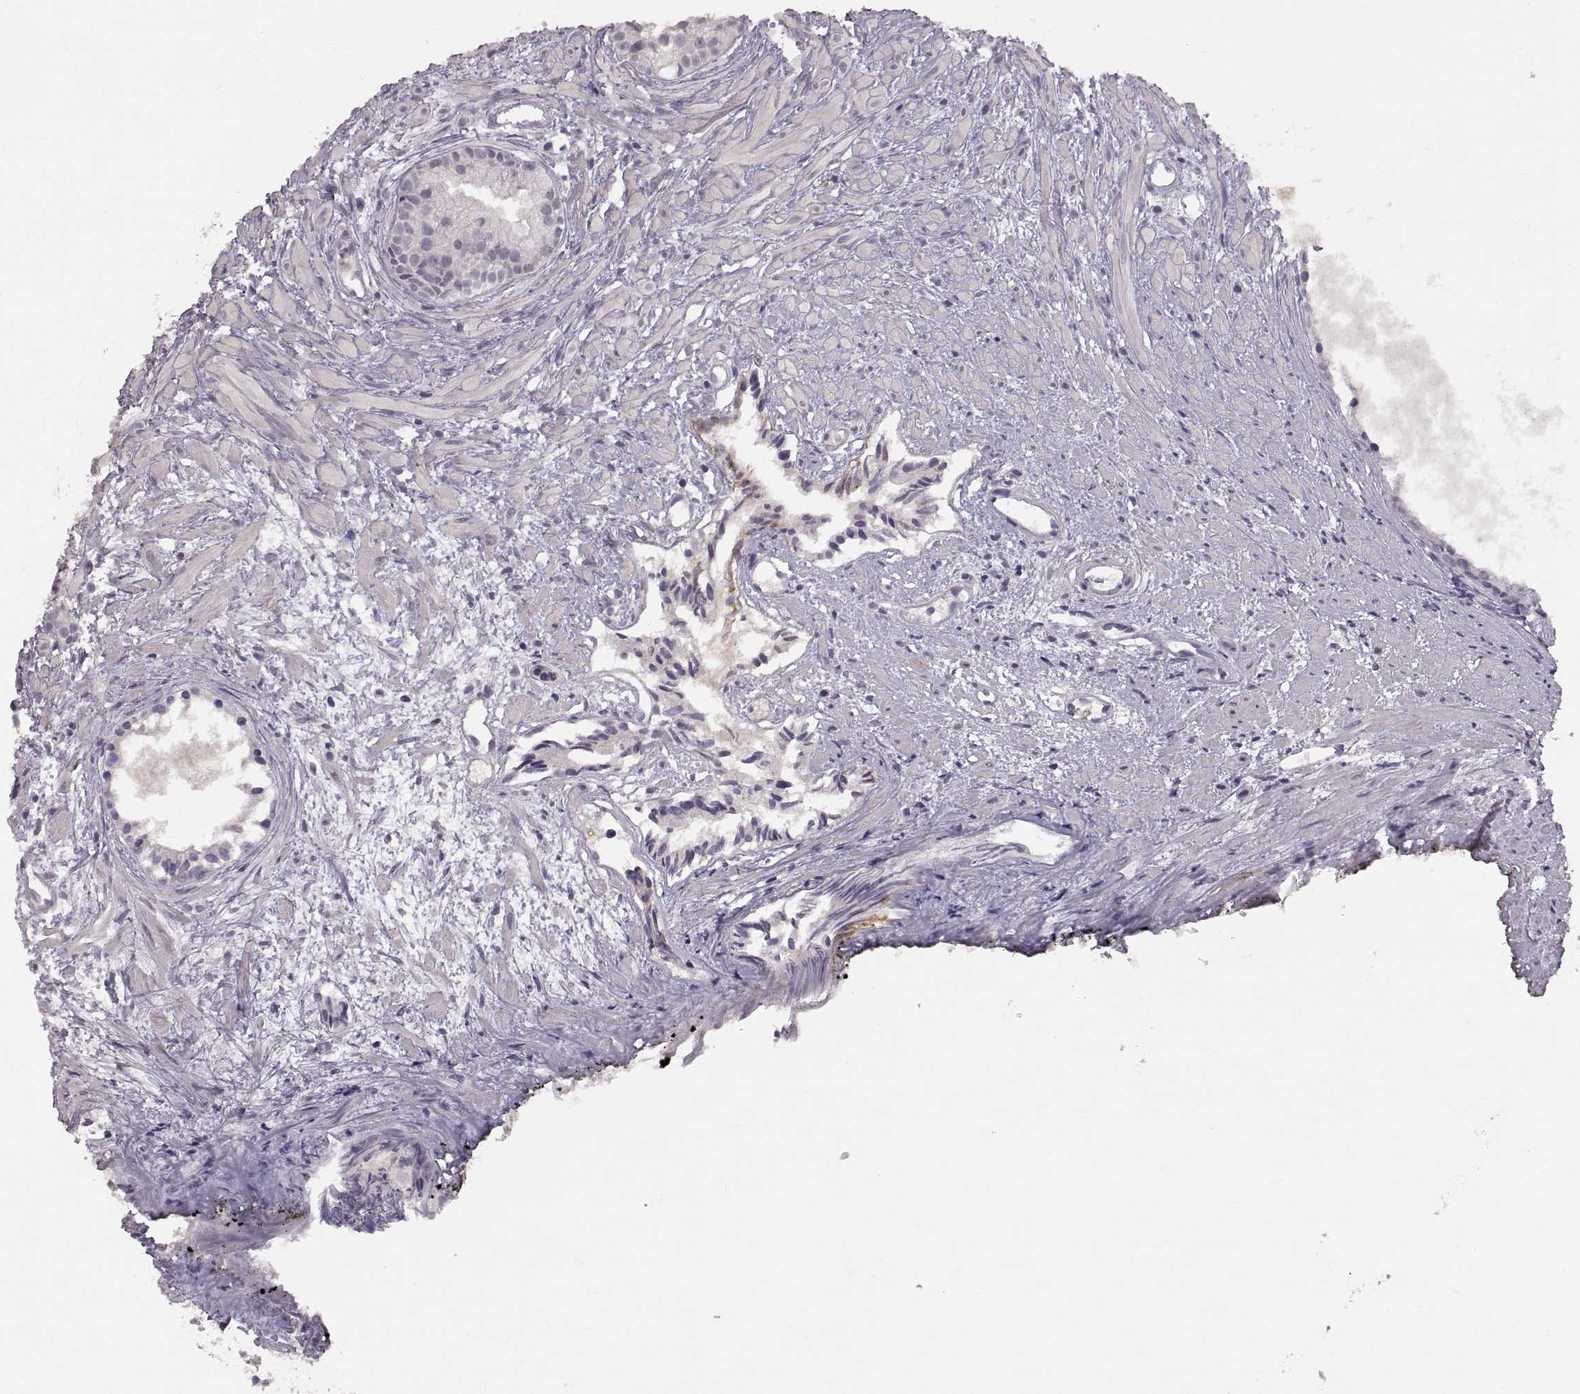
{"staining": {"intensity": "negative", "quantity": "none", "location": "none"}, "tissue": "prostate cancer", "cell_type": "Tumor cells", "image_type": "cancer", "snomed": [{"axis": "morphology", "description": "Adenocarcinoma, High grade"}, {"axis": "topography", "description": "Prostate"}], "caption": "Histopathology image shows no significant protein staining in tumor cells of prostate cancer.", "gene": "CDH2", "patient": {"sex": "male", "age": 79}}